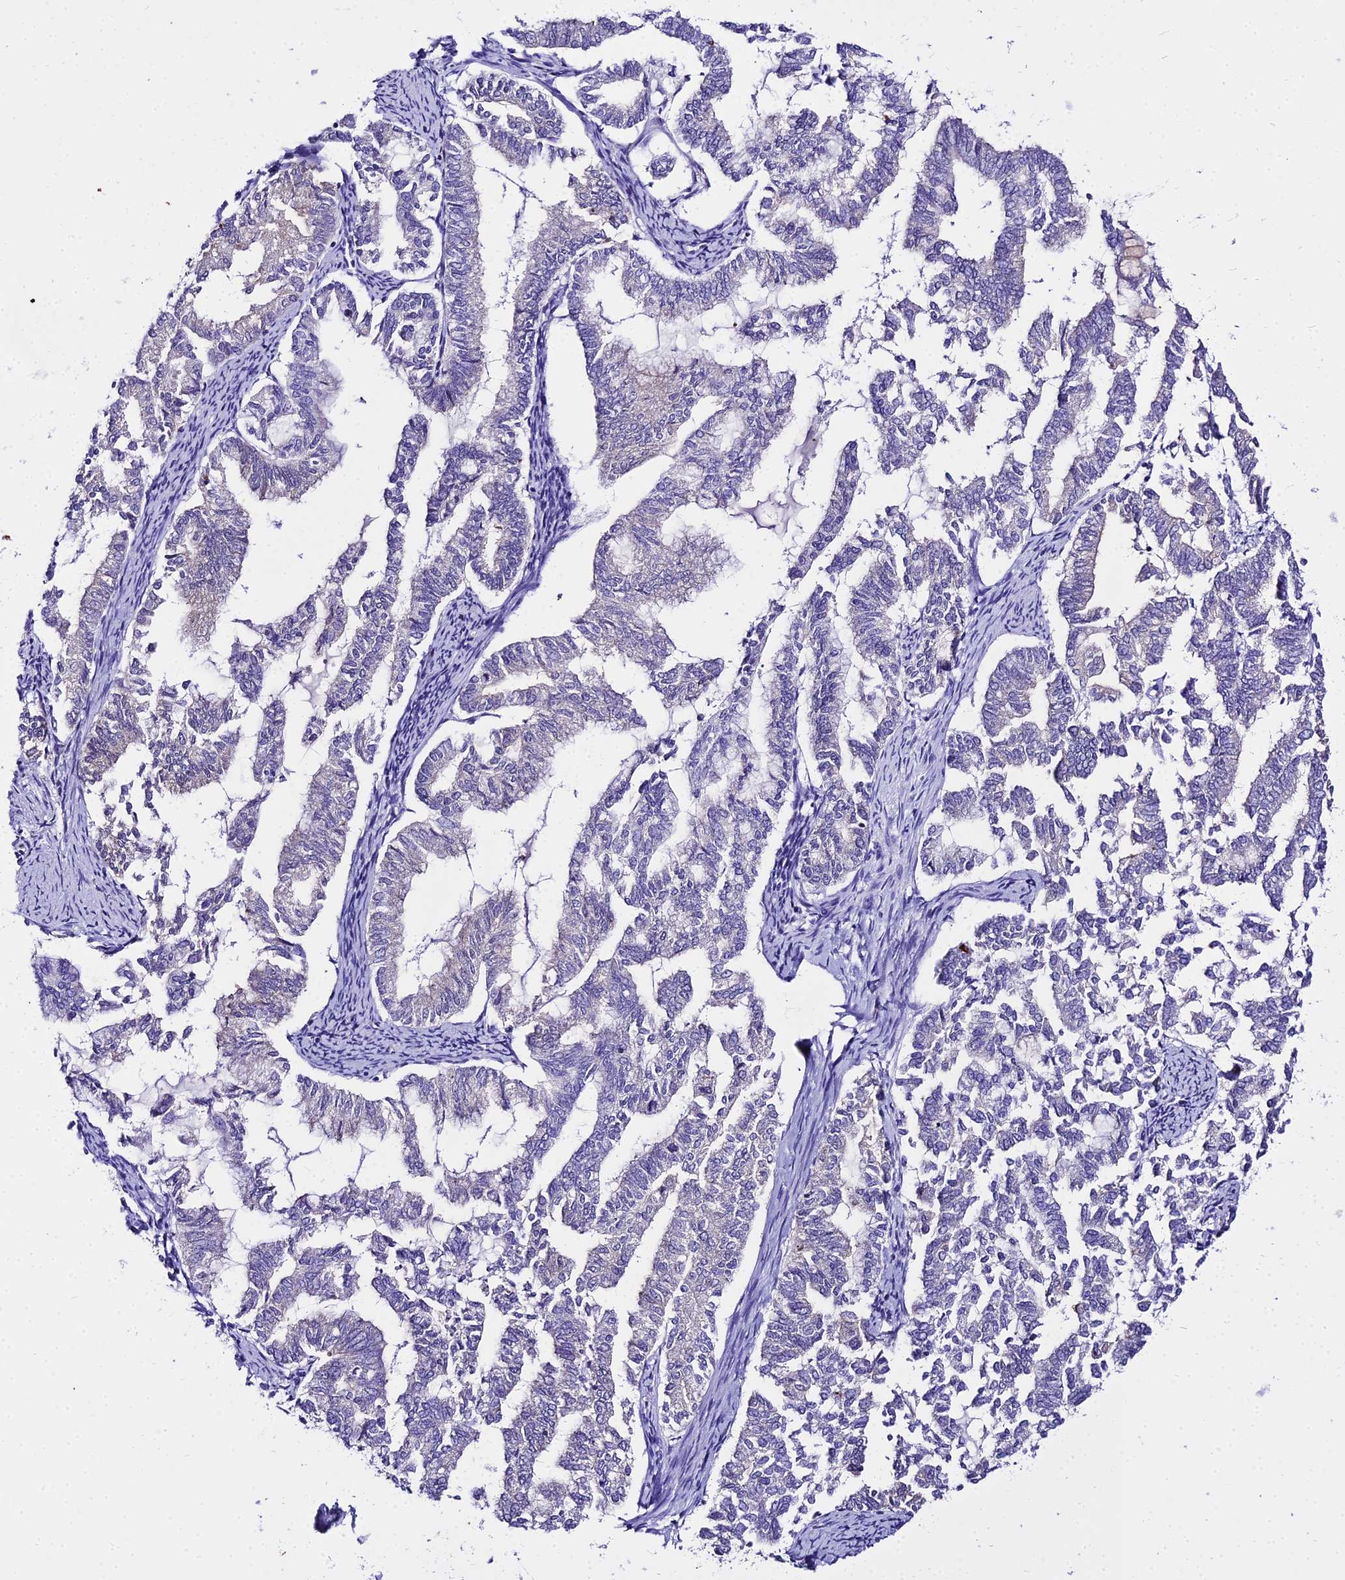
{"staining": {"intensity": "negative", "quantity": "none", "location": "none"}, "tissue": "endometrial cancer", "cell_type": "Tumor cells", "image_type": "cancer", "snomed": [{"axis": "morphology", "description": "Adenocarcinoma, NOS"}, {"axis": "topography", "description": "Endometrium"}], "caption": "Human endometrial cancer (adenocarcinoma) stained for a protein using immunohistochemistry (IHC) exhibits no staining in tumor cells.", "gene": "TUBA3D", "patient": {"sex": "female", "age": 79}}